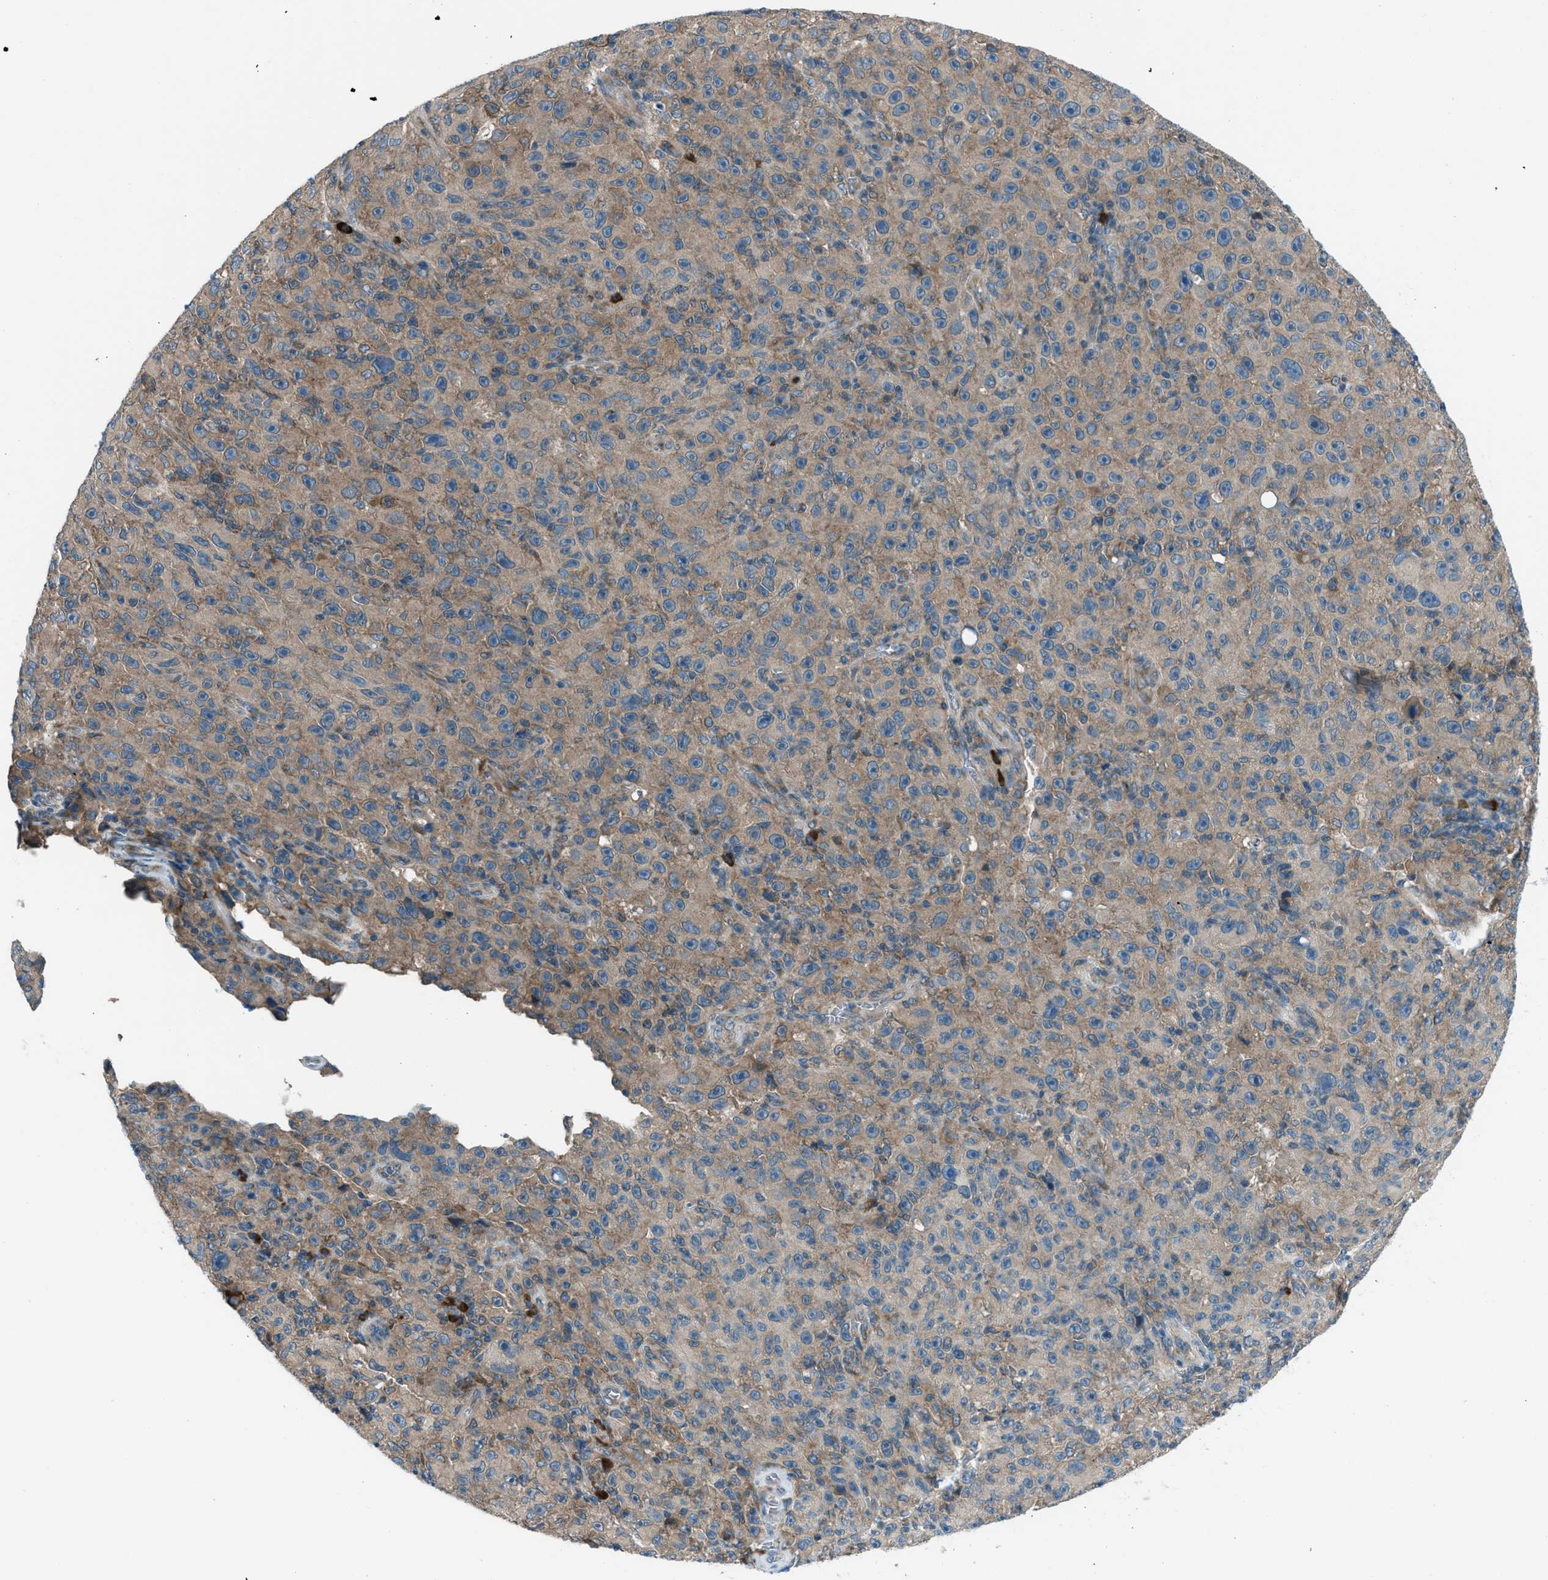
{"staining": {"intensity": "weak", "quantity": ">75%", "location": "cytoplasmic/membranous"}, "tissue": "melanoma", "cell_type": "Tumor cells", "image_type": "cancer", "snomed": [{"axis": "morphology", "description": "Malignant melanoma, NOS"}, {"axis": "topography", "description": "Skin"}], "caption": "Brown immunohistochemical staining in melanoma exhibits weak cytoplasmic/membranous expression in approximately >75% of tumor cells. The staining was performed using DAB (3,3'-diaminobenzidine) to visualize the protein expression in brown, while the nuclei were stained in blue with hematoxylin (Magnification: 20x).", "gene": "EDARADD", "patient": {"sex": "female", "age": 82}}